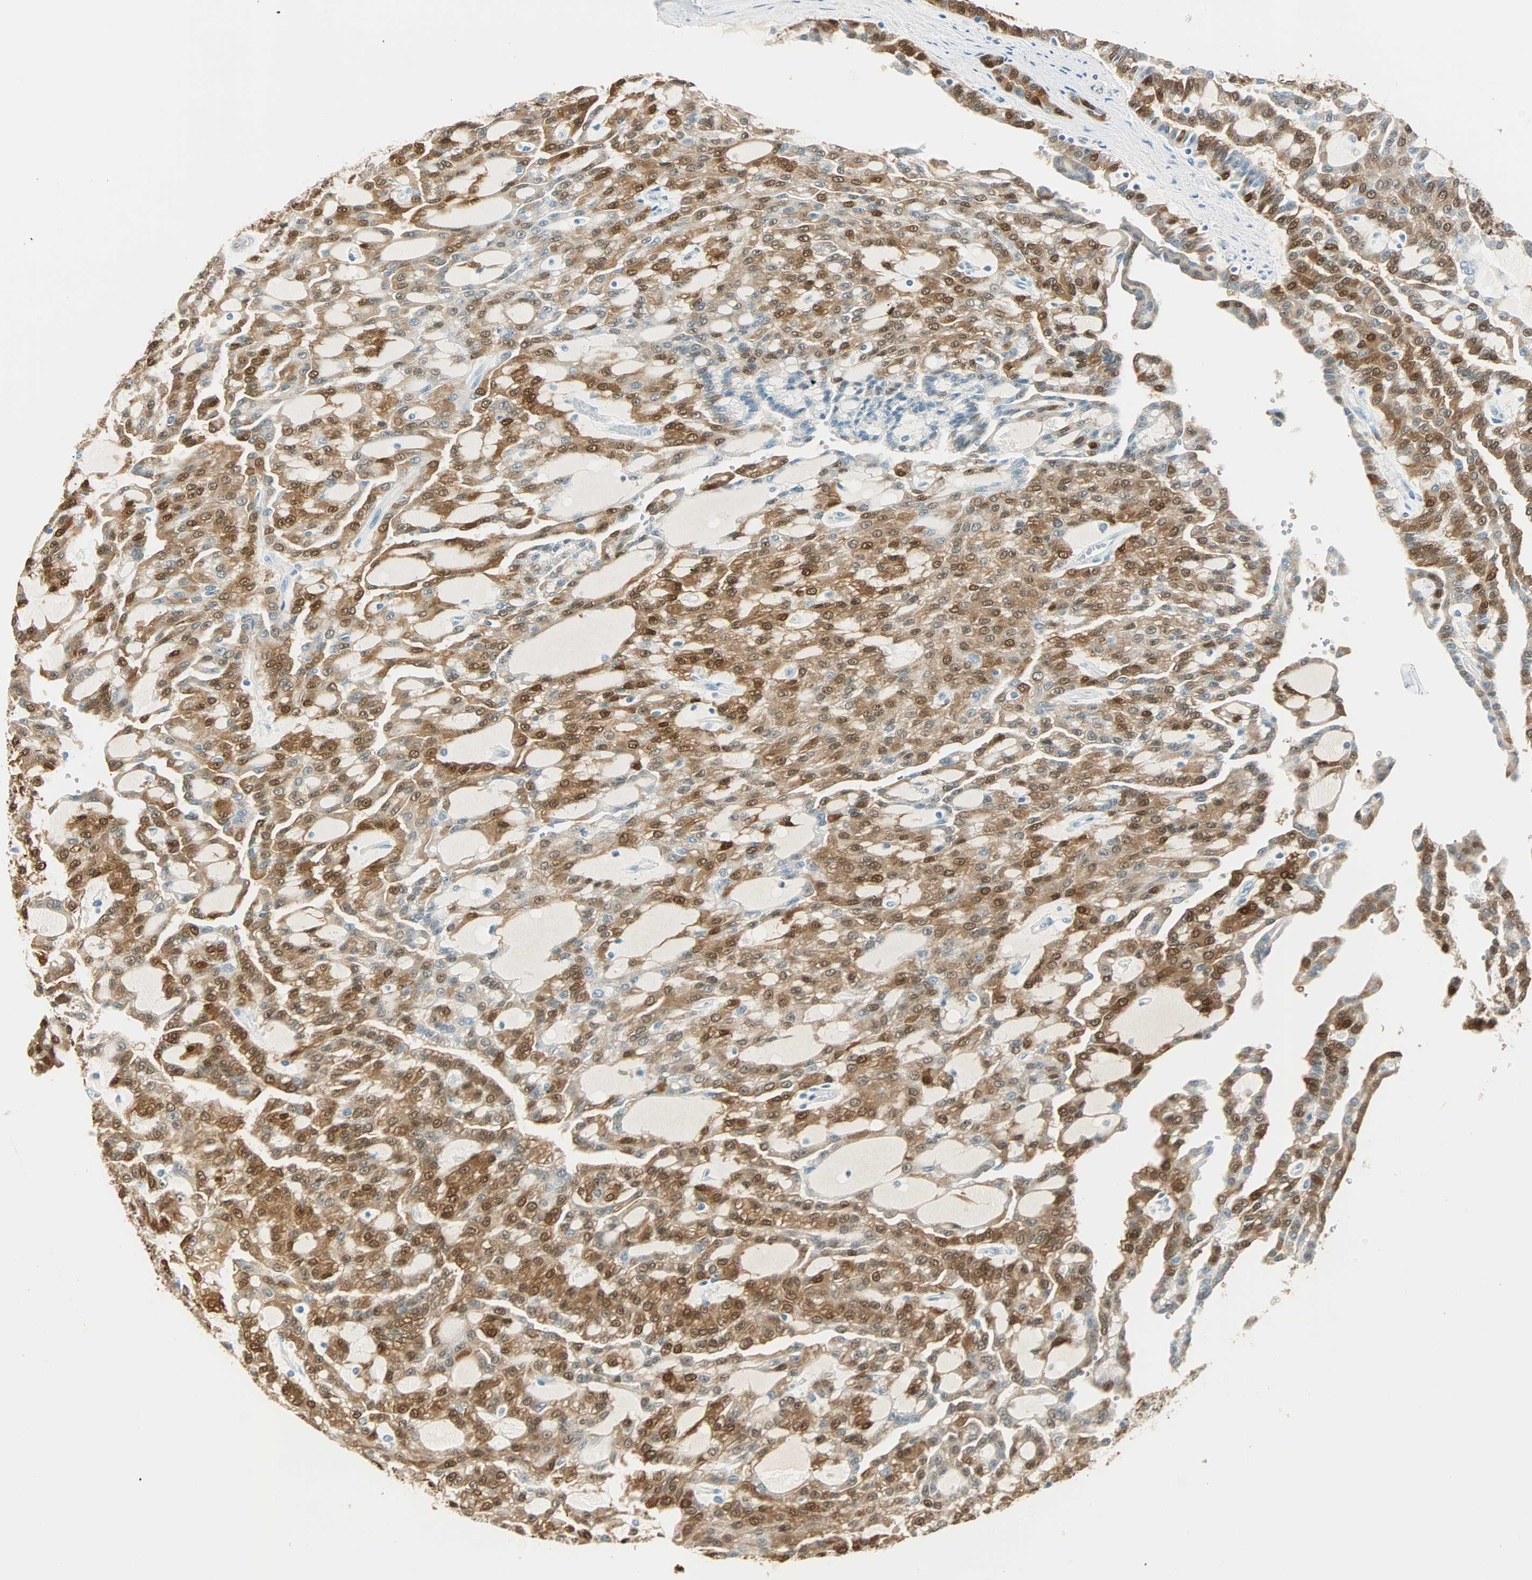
{"staining": {"intensity": "strong", "quantity": ">75%", "location": "cytoplasmic/membranous,nuclear"}, "tissue": "renal cancer", "cell_type": "Tumor cells", "image_type": "cancer", "snomed": [{"axis": "morphology", "description": "Adenocarcinoma, NOS"}, {"axis": "topography", "description": "Kidney"}], "caption": "A high-resolution photomicrograph shows immunohistochemistry (IHC) staining of adenocarcinoma (renal), which shows strong cytoplasmic/membranous and nuclear staining in about >75% of tumor cells. The protein is shown in brown color, while the nuclei are stained blue.", "gene": "S100A1", "patient": {"sex": "male", "age": 63}}